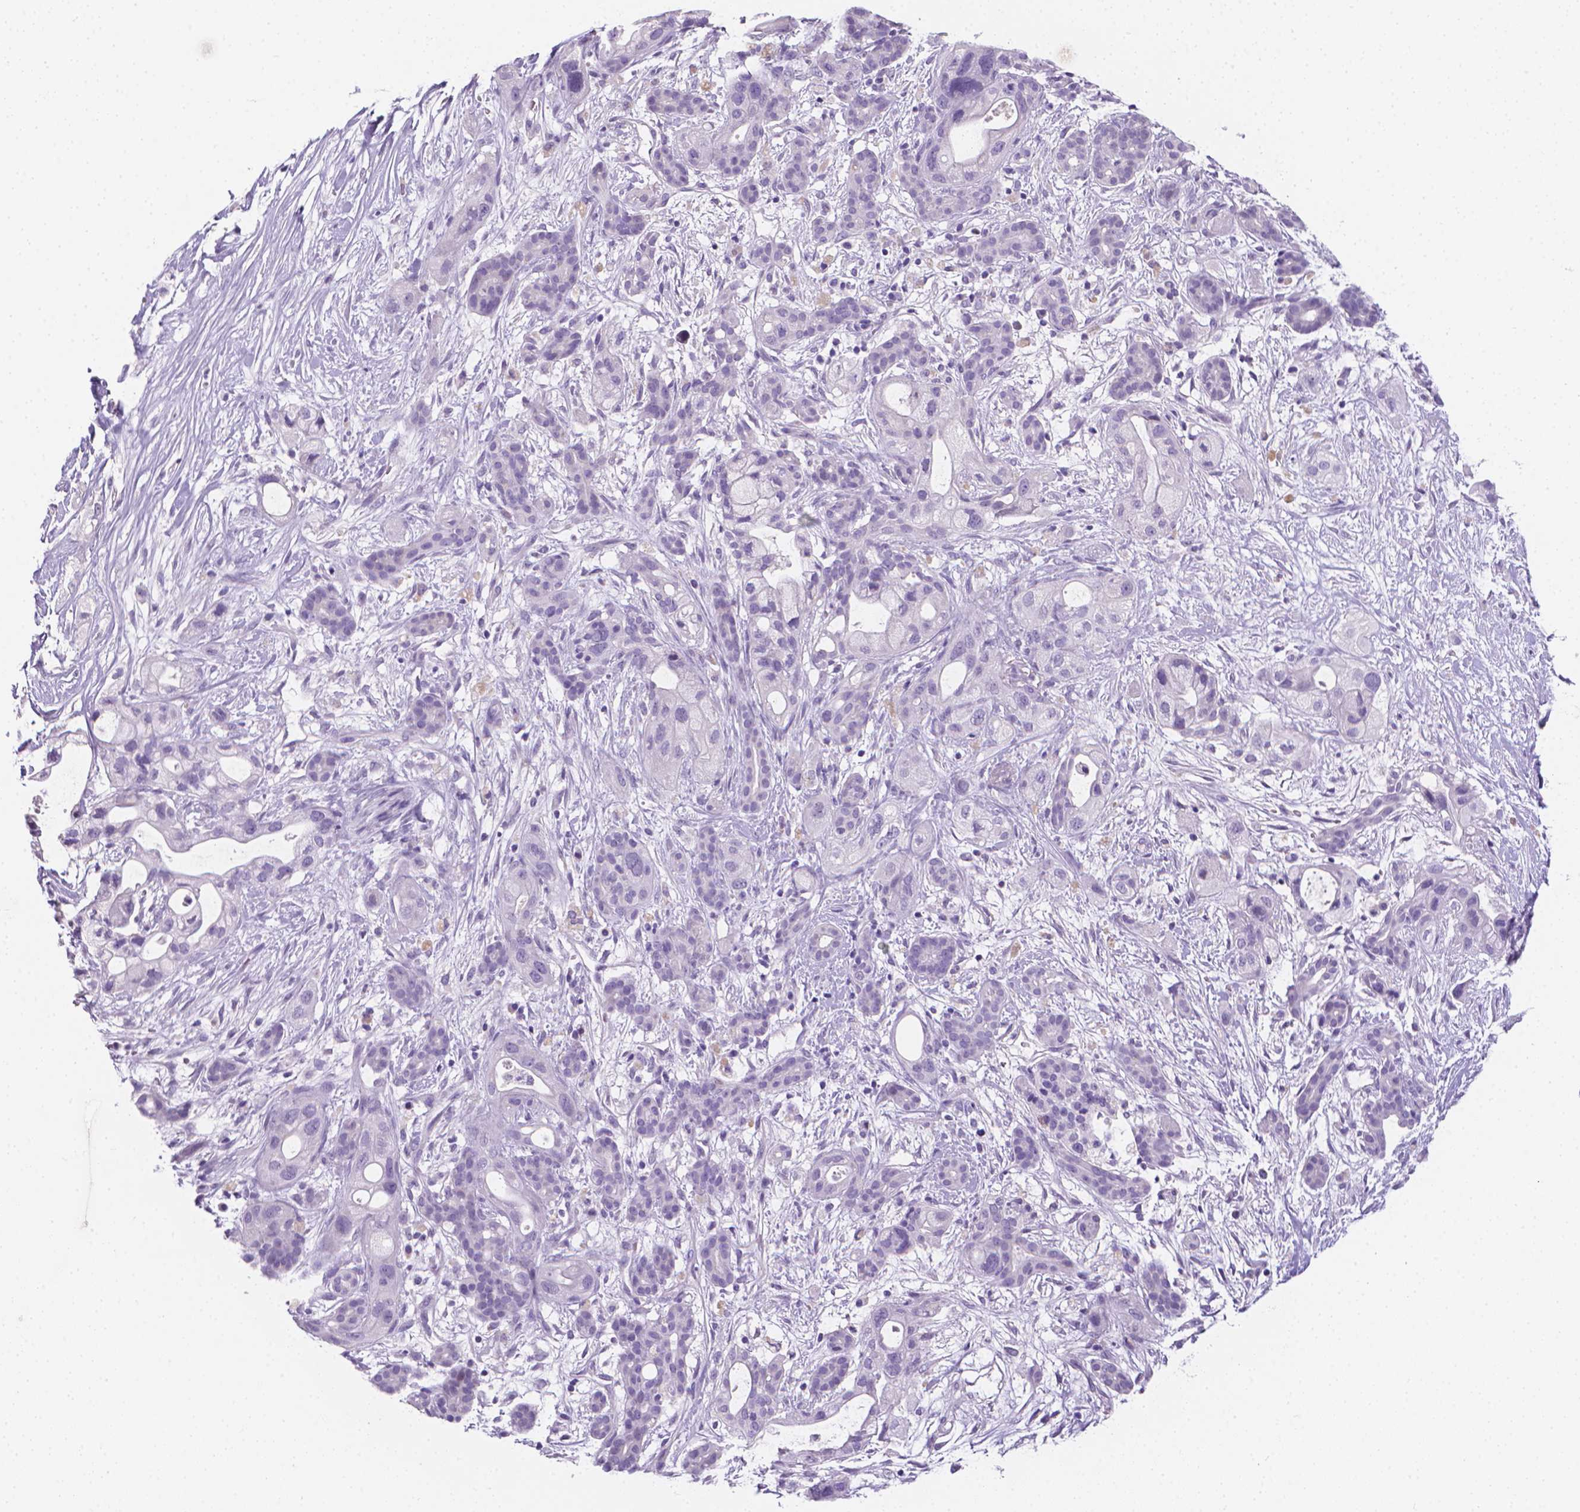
{"staining": {"intensity": "negative", "quantity": "none", "location": "none"}, "tissue": "pancreatic cancer", "cell_type": "Tumor cells", "image_type": "cancer", "snomed": [{"axis": "morphology", "description": "Adenocarcinoma, NOS"}, {"axis": "topography", "description": "Pancreas"}], "caption": "Immunohistochemistry (IHC) histopathology image of neoplastic tissue: pancreatic cancer stained with DAB demonstrates no significant protein expression in tumor cells.", "gene": "XPNPEP2", "patient": {"sex": "male", "age": 44}}